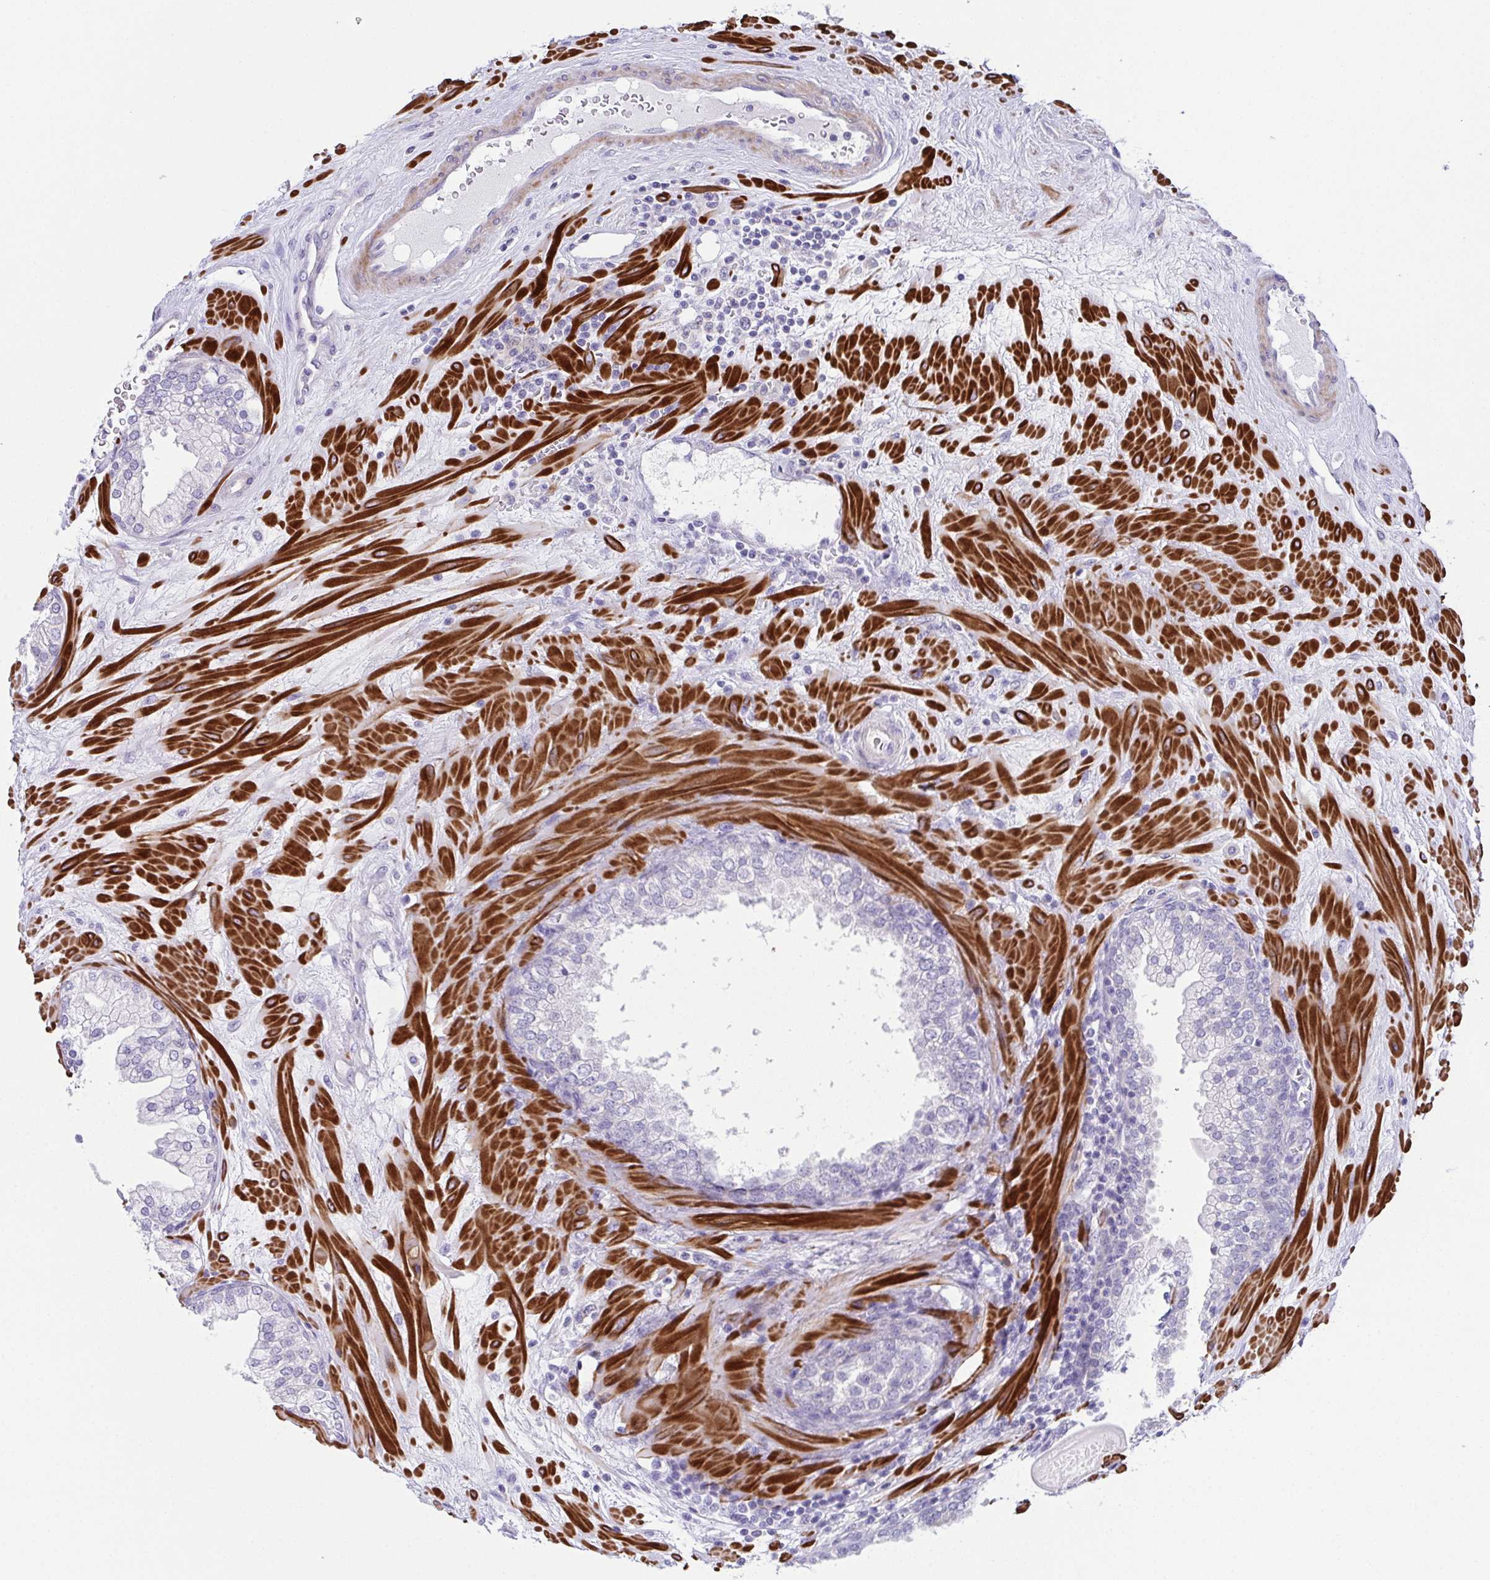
{"staining": {"intensity": "negative", "quantity": "none", "location": "none"}, "tissue": "prostate", "cell_type": "Glandular cells", "image_type": "normal", "snomed": [{"axis": "morphology", "description": "Normal tissue, NOS"}, {"axis": "topography", "description": "Prostate"}, {"axis": "topography", "description": "Peripheral nerve tissue"}], "caption": "The micrograph reveals no staining of glandular cells in benign prostate.", "gene": "CFAP97D1", "patient": {"sex": "male", "age": 61}}